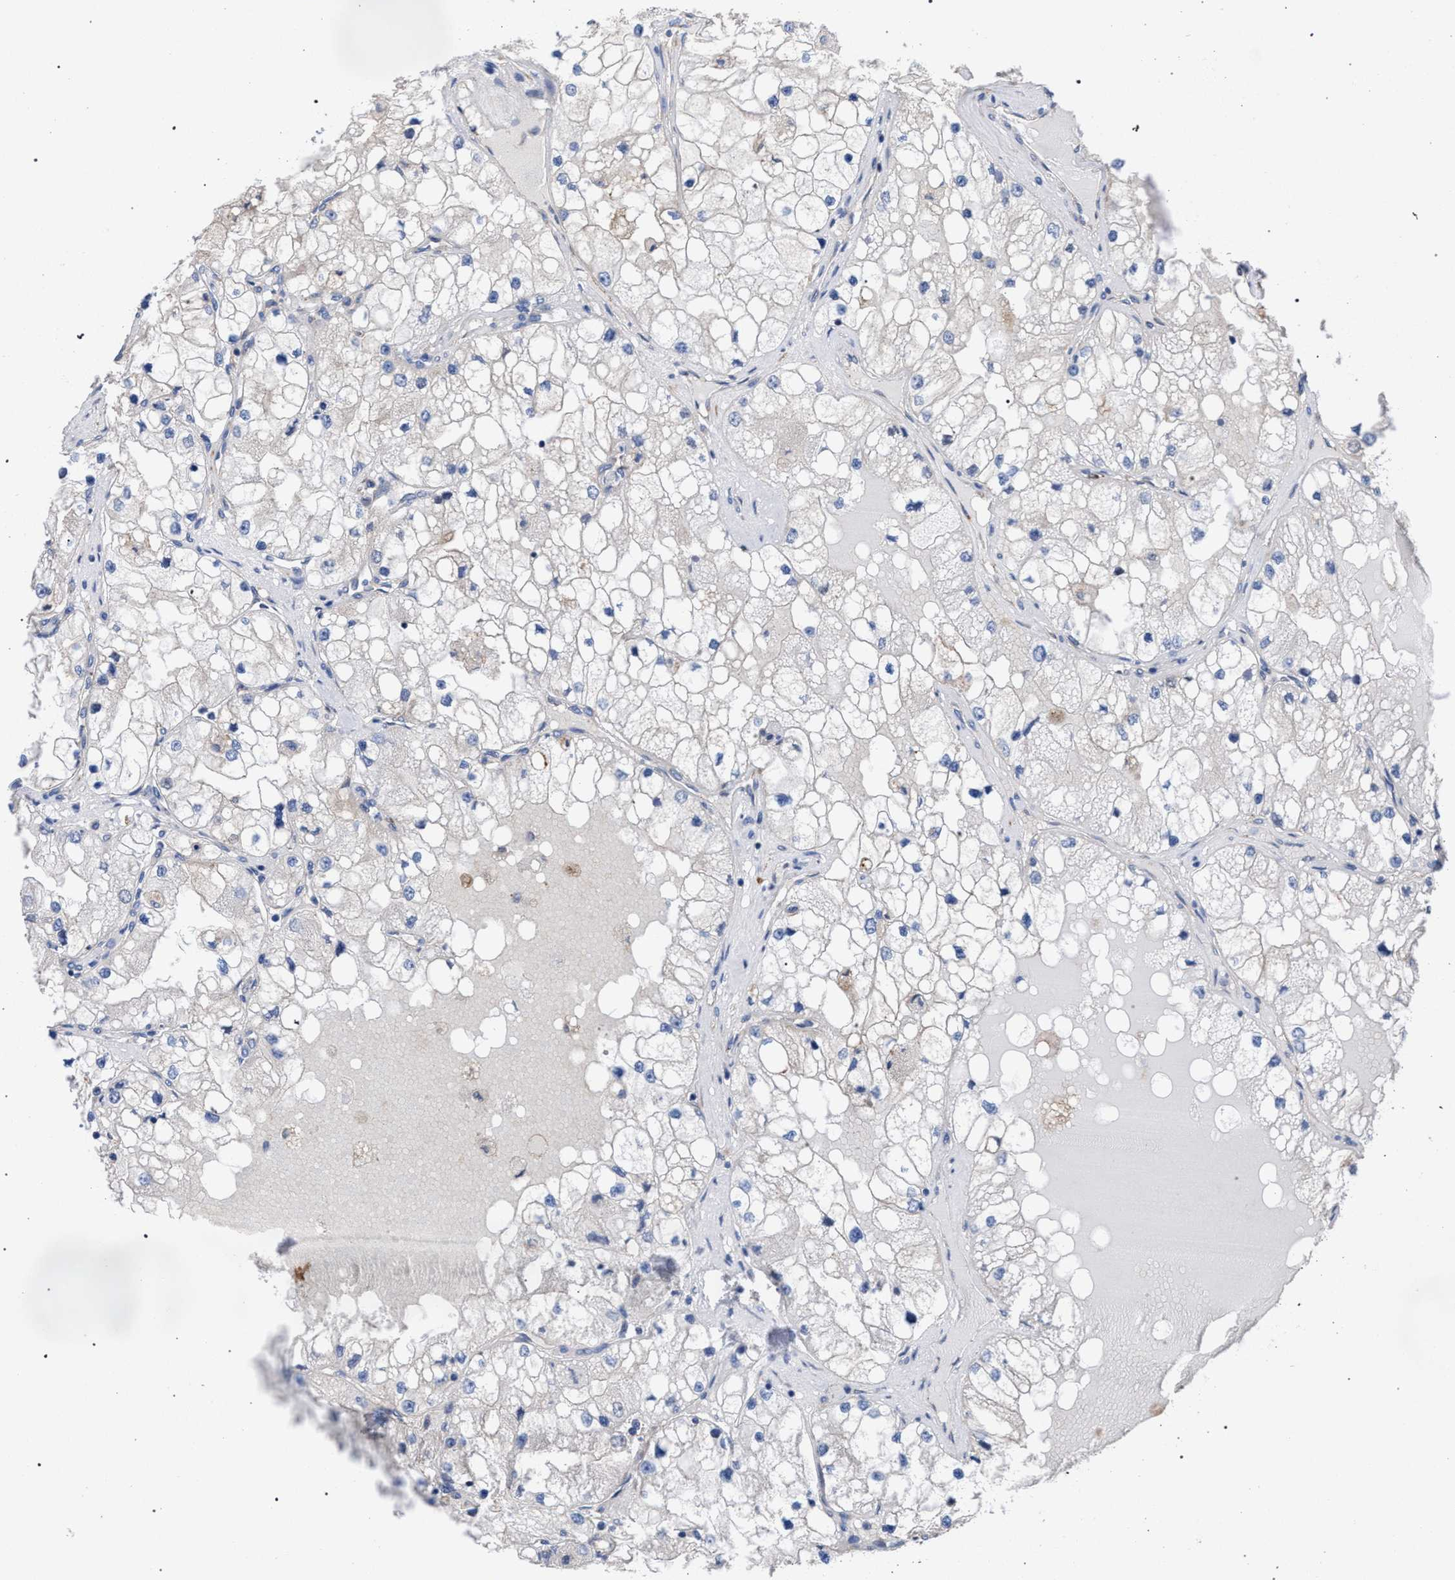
{"staining": {"intensity": "negative", "quantity": "none", "location": "none"}, "tissue": "renal cancer", "cell_type": "Tumor cells", "image_type": "cancer", "snomed": [{"axis": "morphology", "description": "Adenocarcinoma, NOS"}, {"axis": "topography", "description": "Kidney"}], "caption": "IHC micrograph of neoplastic tissue: renal cancer (adenocarcinoma) stained with DAB (3,3'-diaminobenzidine) shows no significant protein positivity in tumor cells.", "gene": "GMPR", "patient": {"sex": "male", "age": 68}}